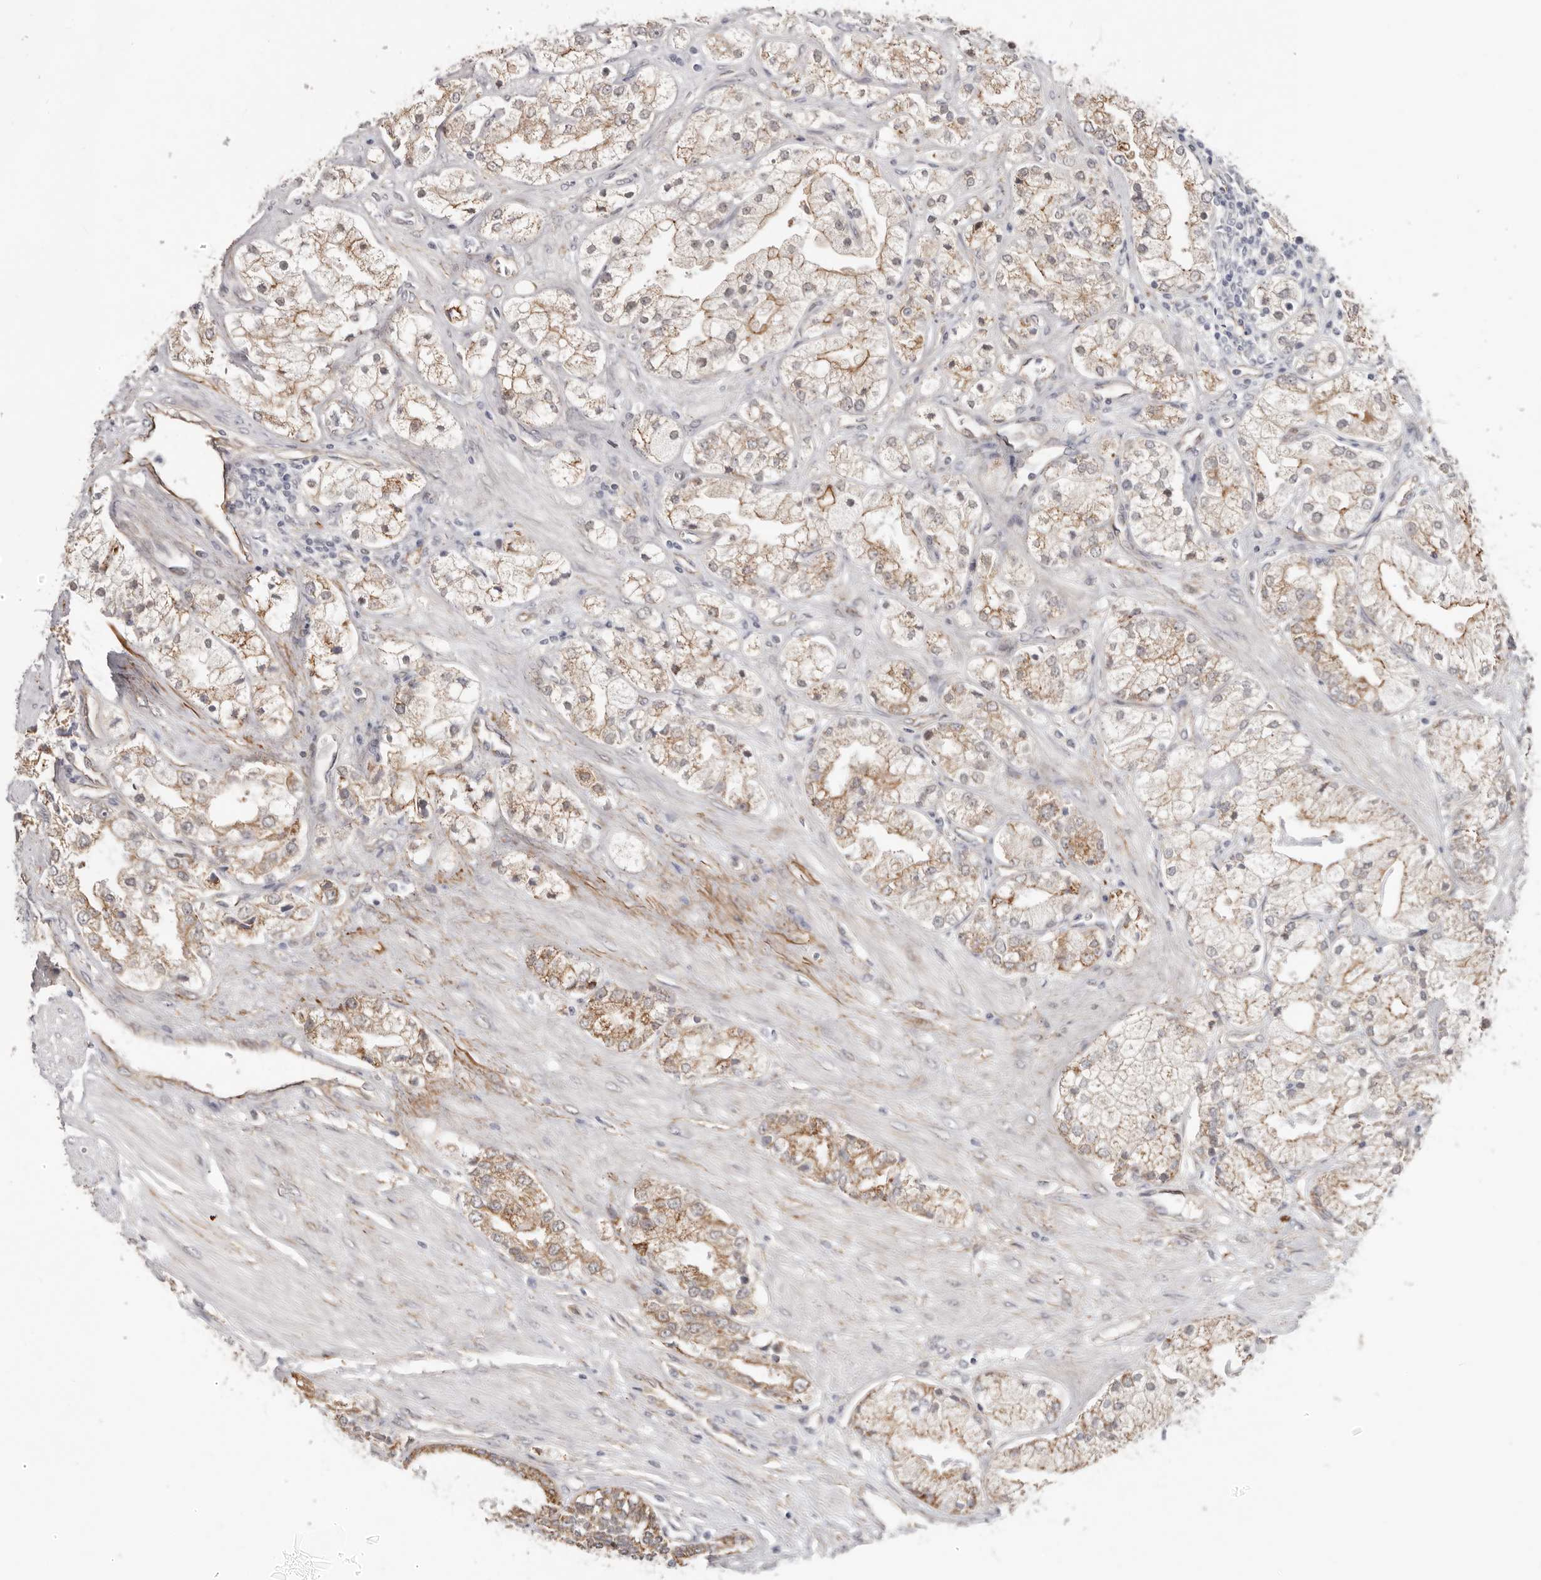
{"staining": {"intensity": "moderate", "quantity": ">75%", "location": "cytoplasmic/membranous"}, "tissue": "prostate cancer", "cell_type": "Tumor cells", "image_type": "cancer", "snomed": [{"axis": "morphology", "description": "Adenocarcinoma, High grade"}, {"axis": "topography", "description": "Prostate"}], "caption": "Approximately >75% of tumor cells in prostate high-grade adenocarcinoma exhibit moderate cytoplasmic/membranous protein positivity as visualized by brown immunohistochemical staining.", "gene": "SZT2", "patient": {"sex": "male", "age": 50}}